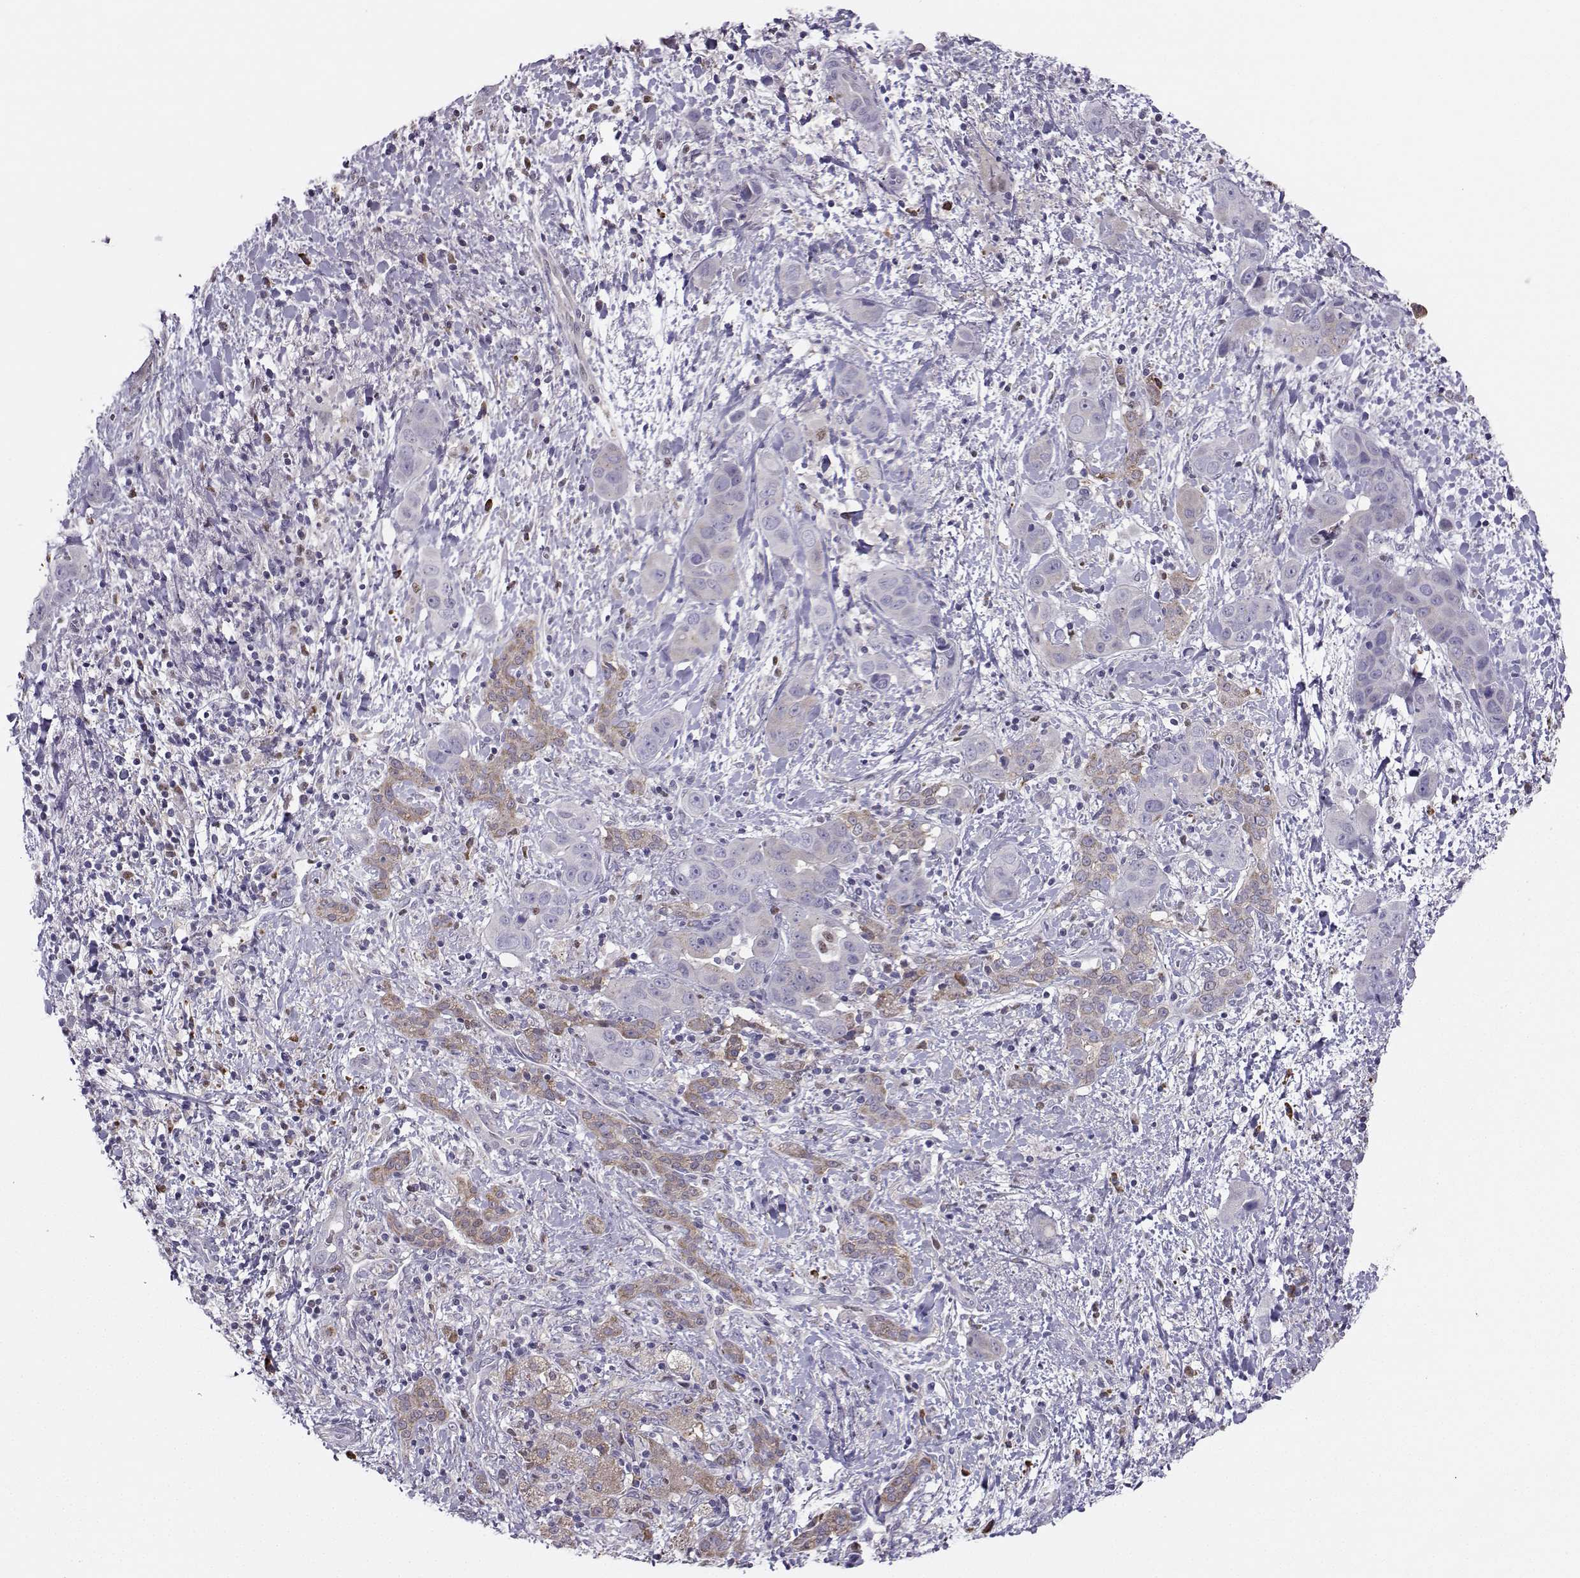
{"staining": {"intensity": "moderate", "quantity": "<25%", "location": "cytoplasmic/membranous"}, "tissue": "liver cancer", "cell_type": "Tumor cells", "image_type": "cancer", "snomed": [{"axis": "morphology", "description": "Cholangiocarcinoma"}, {"axis": "topography", "description": "Liver"}], "caption": "Brown immunohistochemical staining in cholangiocarcinoma (liver) demonstrates moderate cytoplasmic/membranous staining in about <25% of tumor cells.", "gene": "DCLK3", "patient": {"sex": "female", "age": 52}}